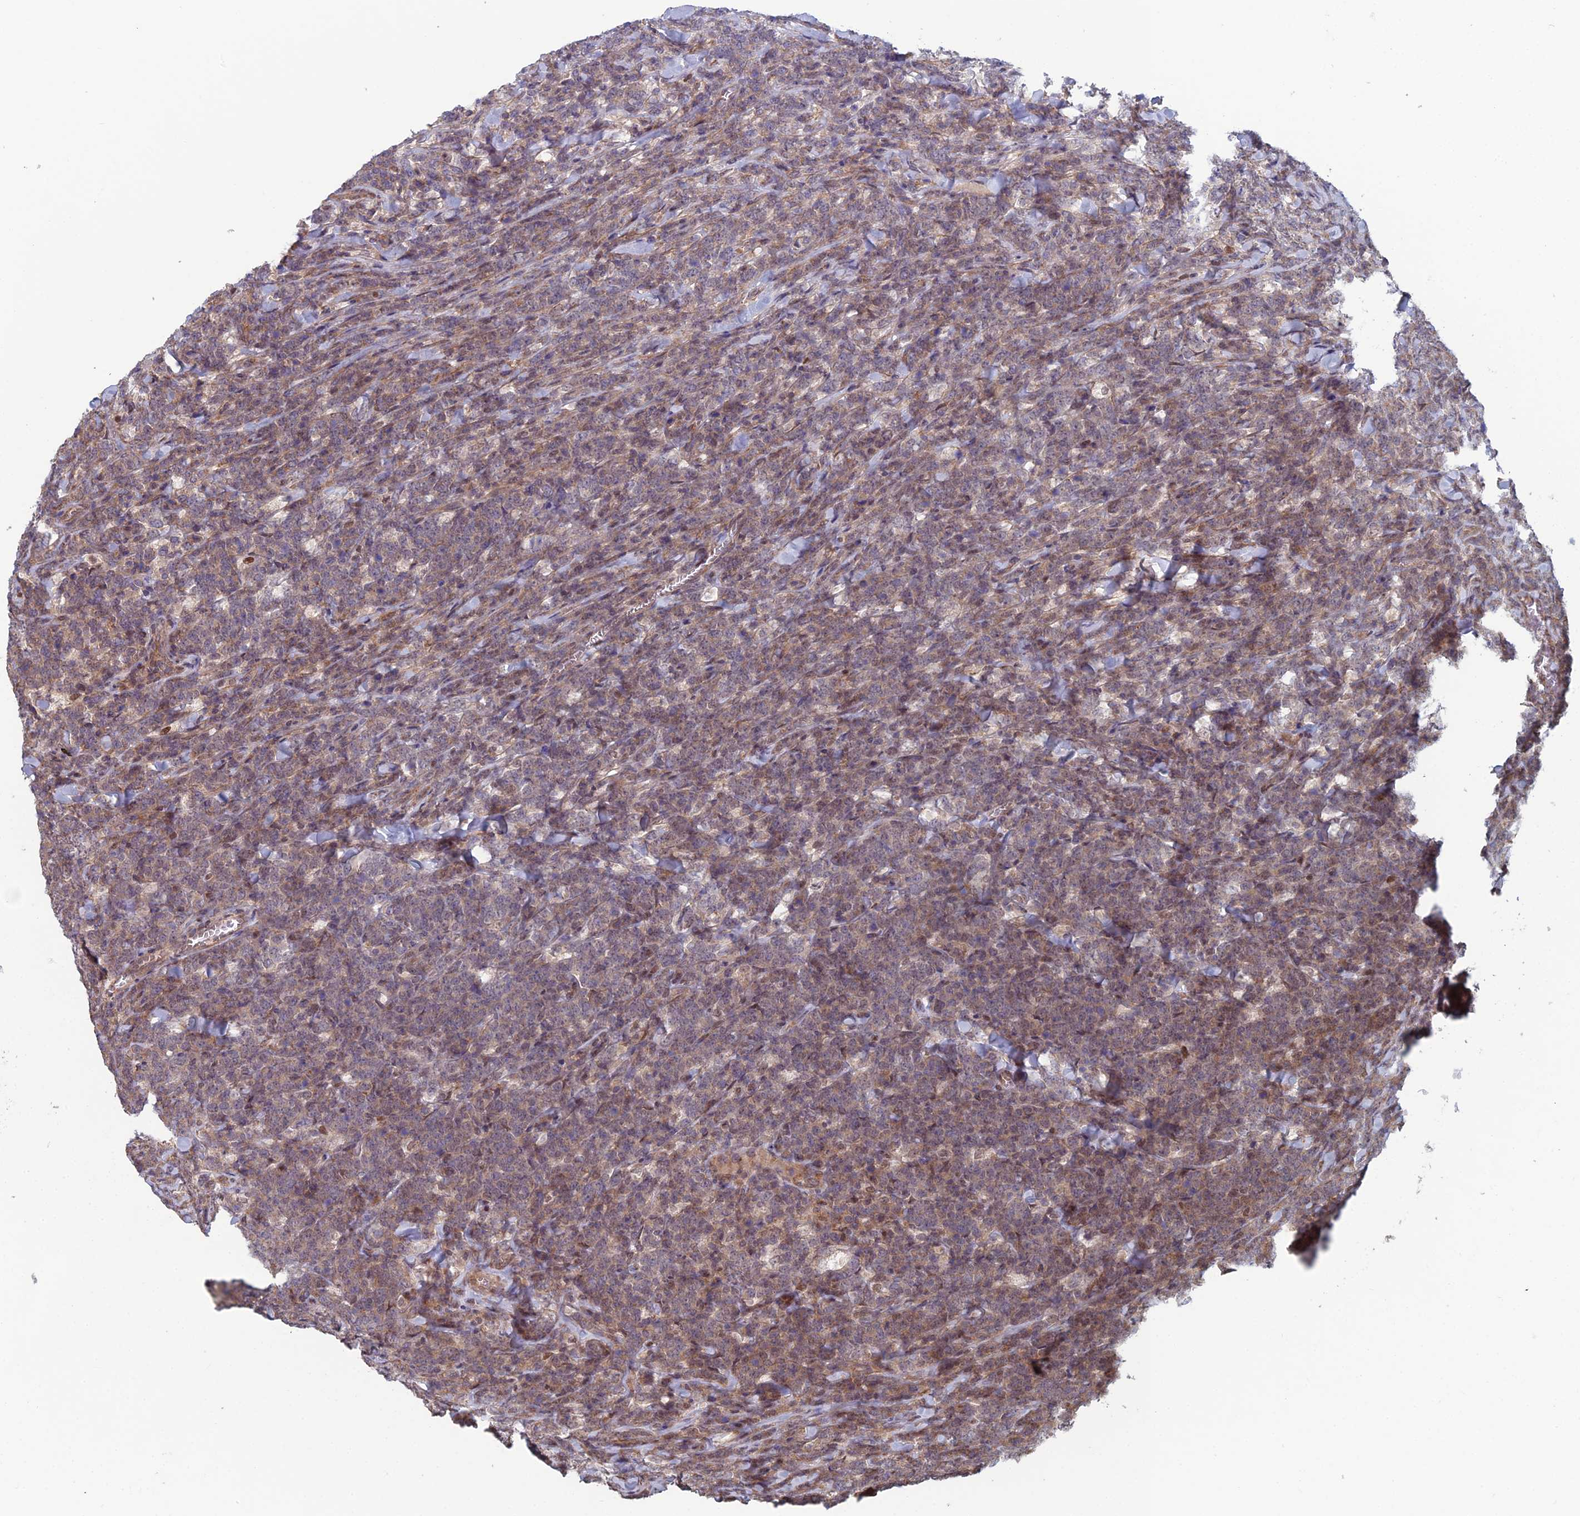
{"staining": {"intensity": "weak", "quantity": "<25%", "location": "cytoplasmic/membranous,nuclear"}, "tissue": "lymphoma", "cell_type": "Tumor cells", "image_type": "cancer", "snomed": [{"axis": "morphology", "description": "Malignant lymphoma, non-Hodgkin's type, High grade"}, {"axis": "topography", "description": "Small intestine"}], "caption": "Immunohistochemistry of human malignant lymphoma, non-Hodgkin's type (high-grade) reveals no positivity in tumor cells.", "gene": "CCDC183", "patient": {"sex": "male", "age": 8}}